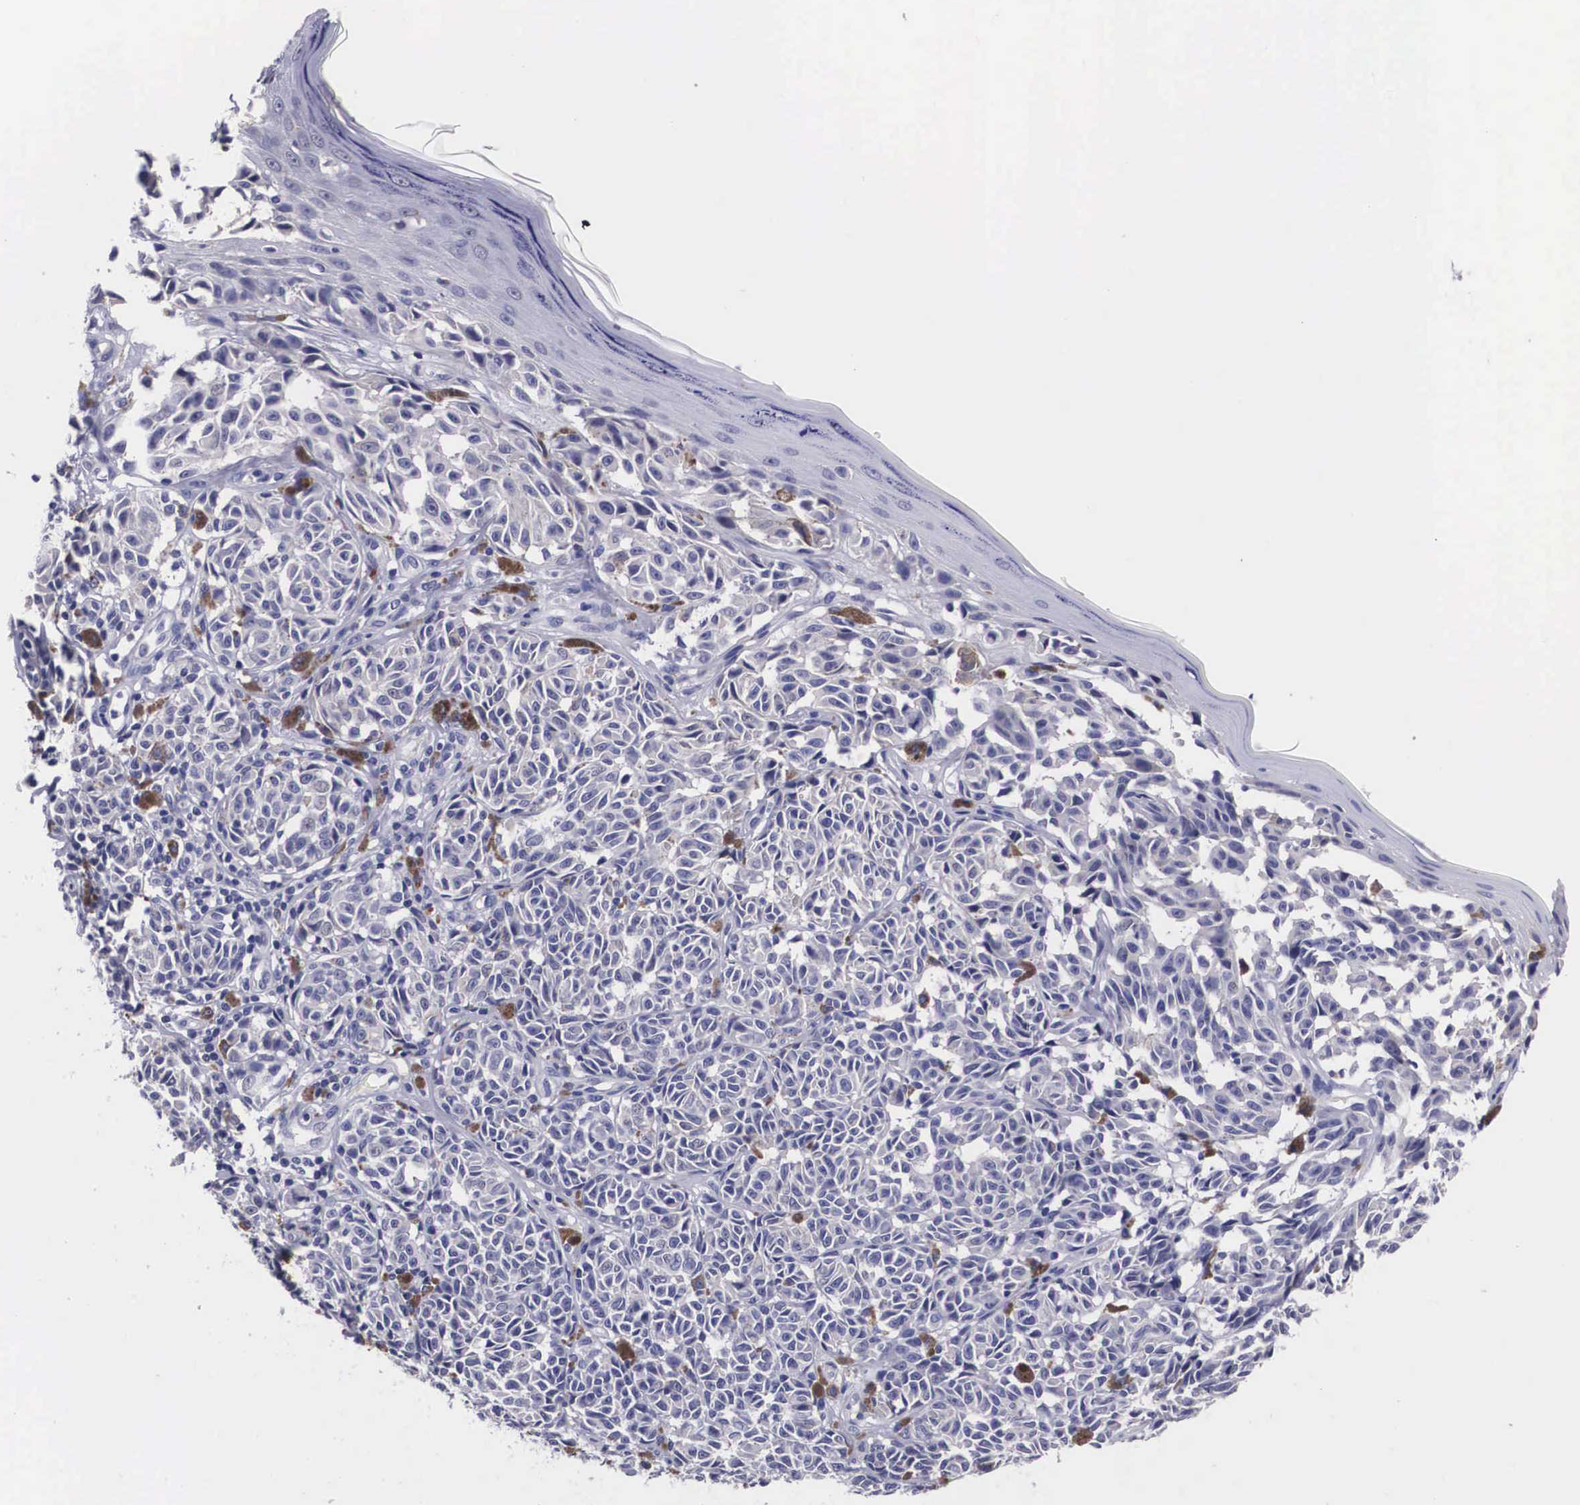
{"staining": {"intensity": "strong", "quantity": "<25%", "location": "cytoplasmic/membranous"}, "tissue": "melanoma", "cell_type": "Tumor cells", "image_type": "cancer", "snomed": [{"axis": "morphology", "description": "Malignant melanoma, NOS"}, {"axis": "topography", "description": "Skin"}], "caption": "A brown stain highlights strong cytoplasmic/membranous expression of a protein in malignant melanoma tumor cells. (Stains: DAB (3,3'-diaminobenzidine) in brown, nuclei in blue, Microscopy: brightfield microscopy at high magnification).", "gene": "CRELD2", "patient": {"sex": "male", "age": 49}}